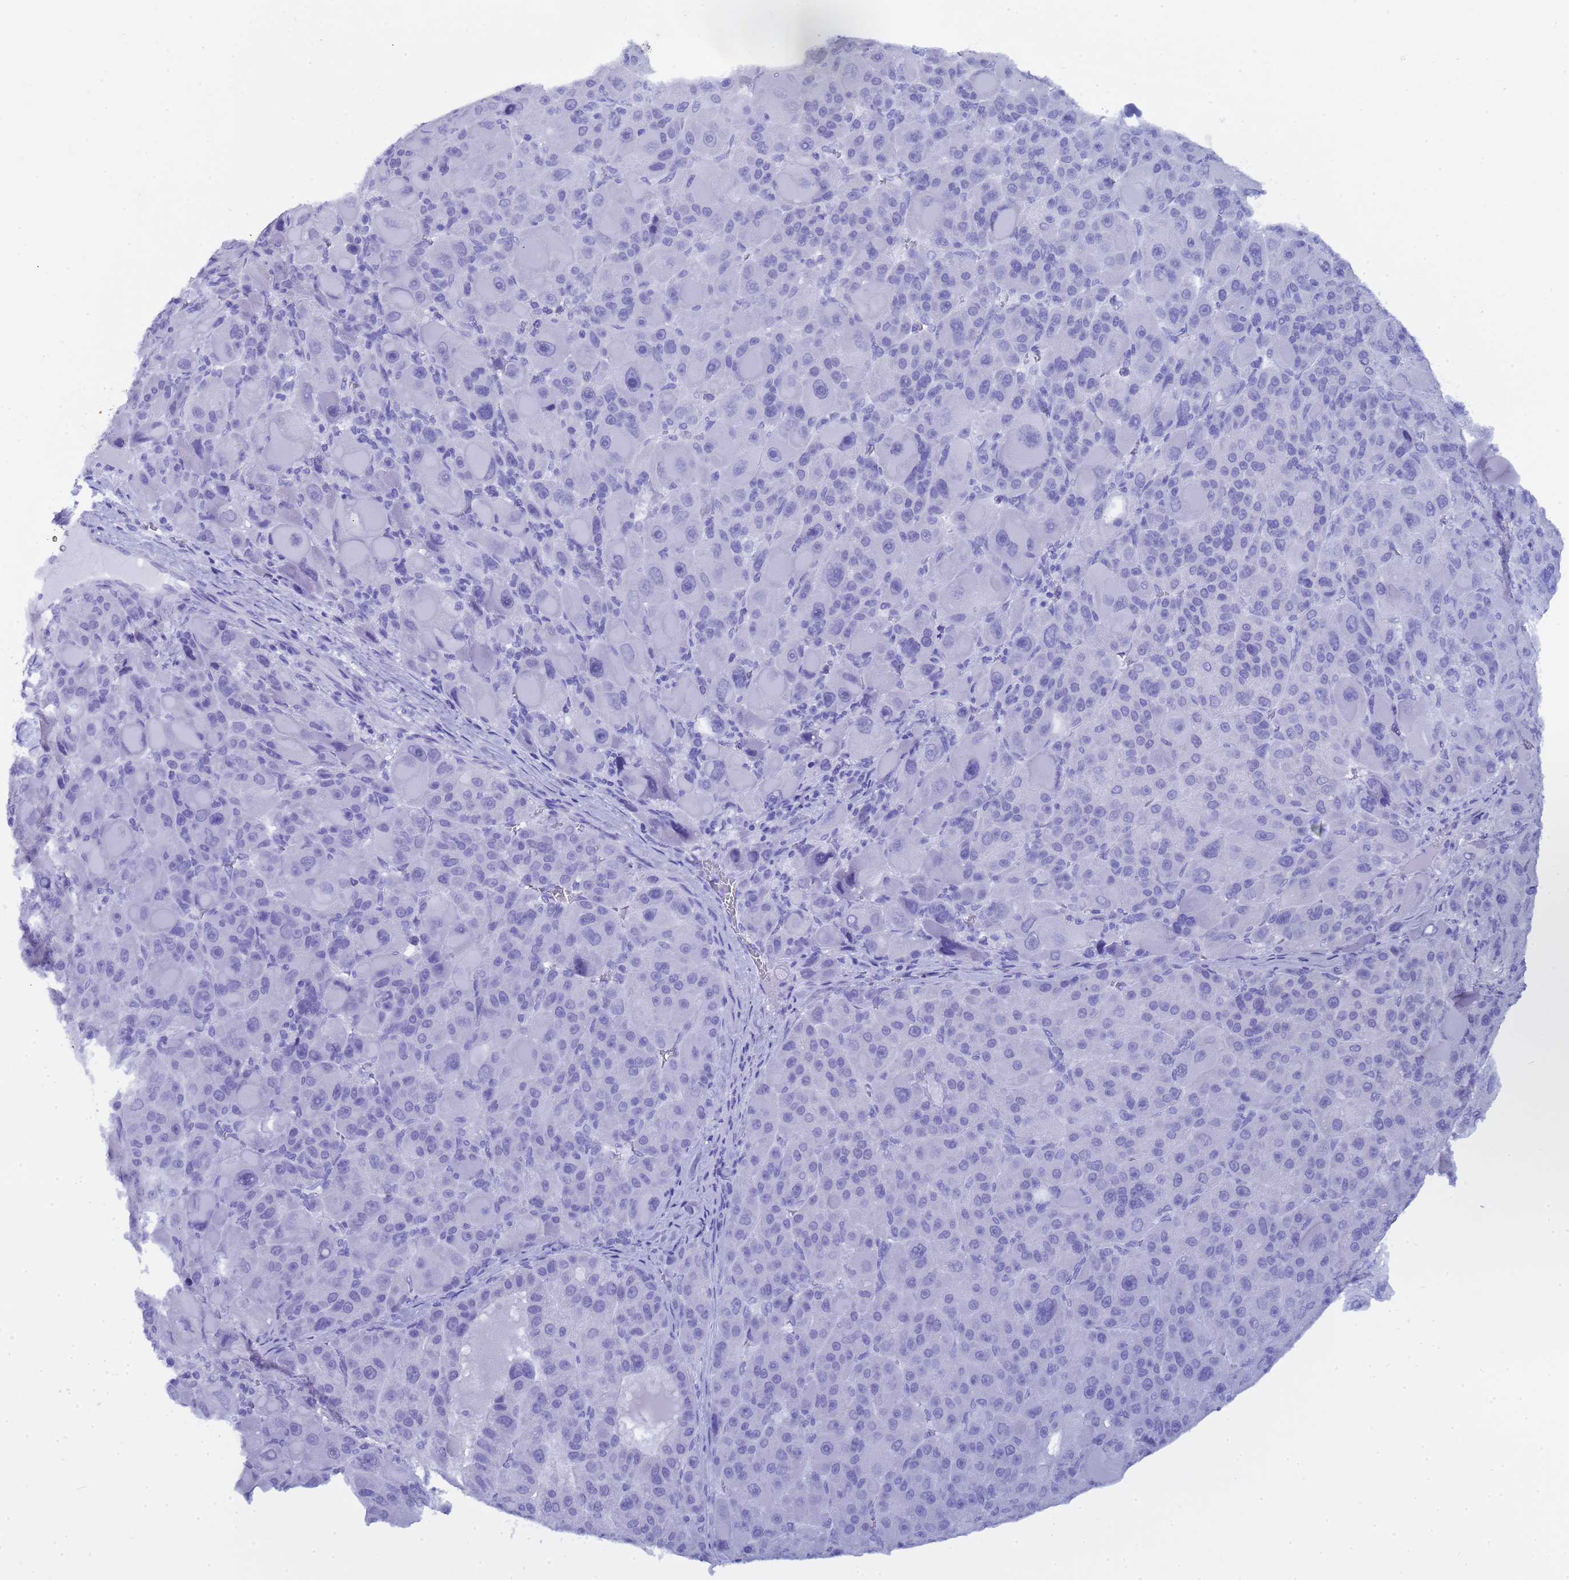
{"staining": {"intensity": "negative", "quantity": "none", "location": "none"}, "tissue": "liver cancer", "cell_type": "Tumor cells", "image_type": "cancer", "snomed": [{"axis": "morphology", "description": "Carcinoma, Hepatocellular, NOS"}, {"axis": "topography", "description": "Liver"}], "caption": "Immunohistochemistry (IHC) image of neoplastic tissue: human liver cancer stained with DAB reveals no significant protein staining in tumor cells.", "gene": "CTRC", "patient": {"sex": "male", "age": 76}}